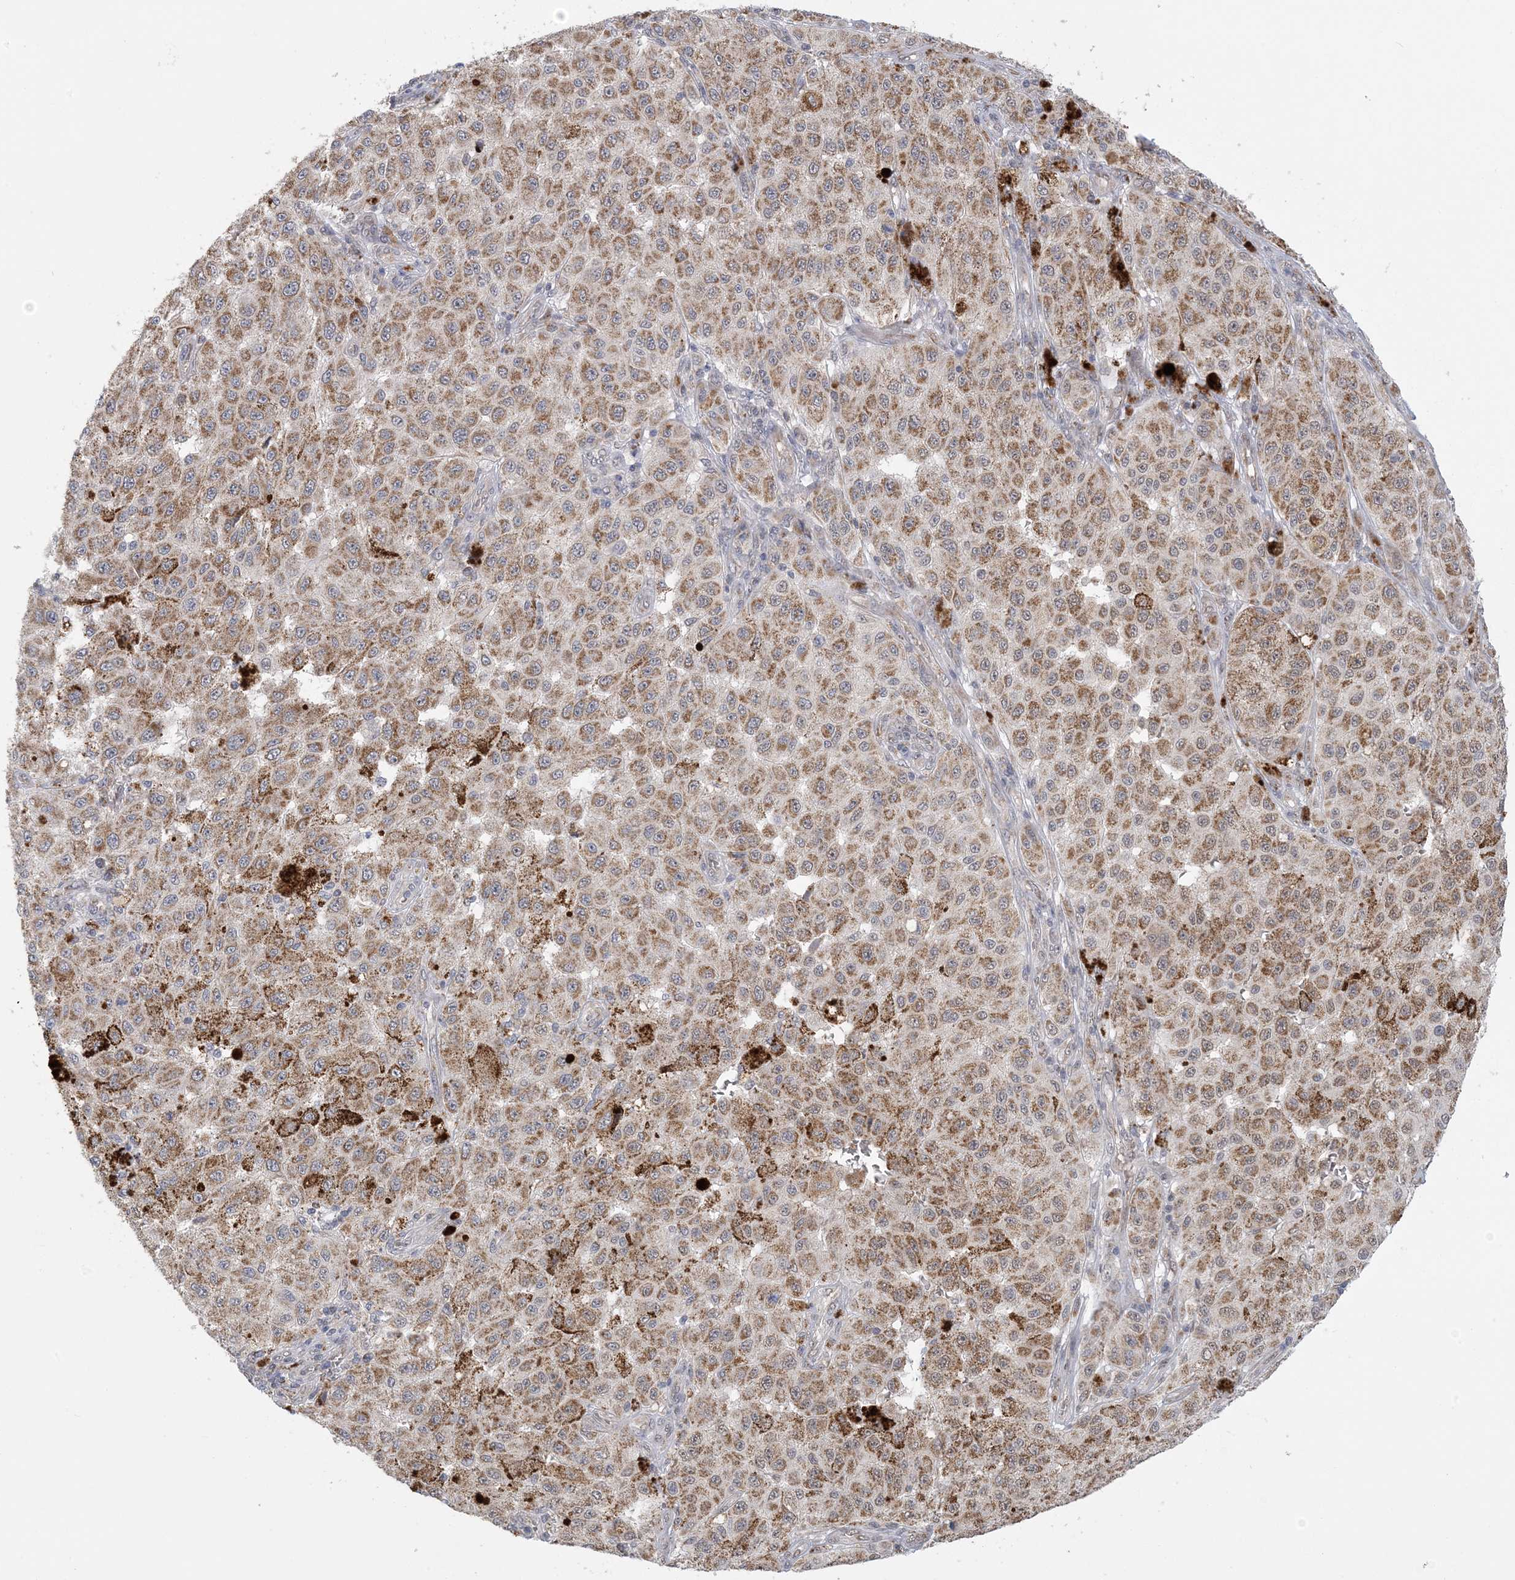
{"staining": {"intensity": "moderate", "quantity": ">75%", "location": "cytoplasmic/membranous"}, "tissue": "melanoma", "cell_type": "Tumor cells", "image_type": "cancer", "snomed": [{"axis": "morphology", "description": "Malignant melanoma, NOS"}, {"axis": "topography", "description": "Skin"}], "caption": "Malignant melanoma was stained to show a protein in brown. There is medium levels of moderate cytoplasmic/membranous staining in approximately >75% of tumor cells.", "gene": "TRMT10C", "patient": {"sex": "female", "age": 64}}